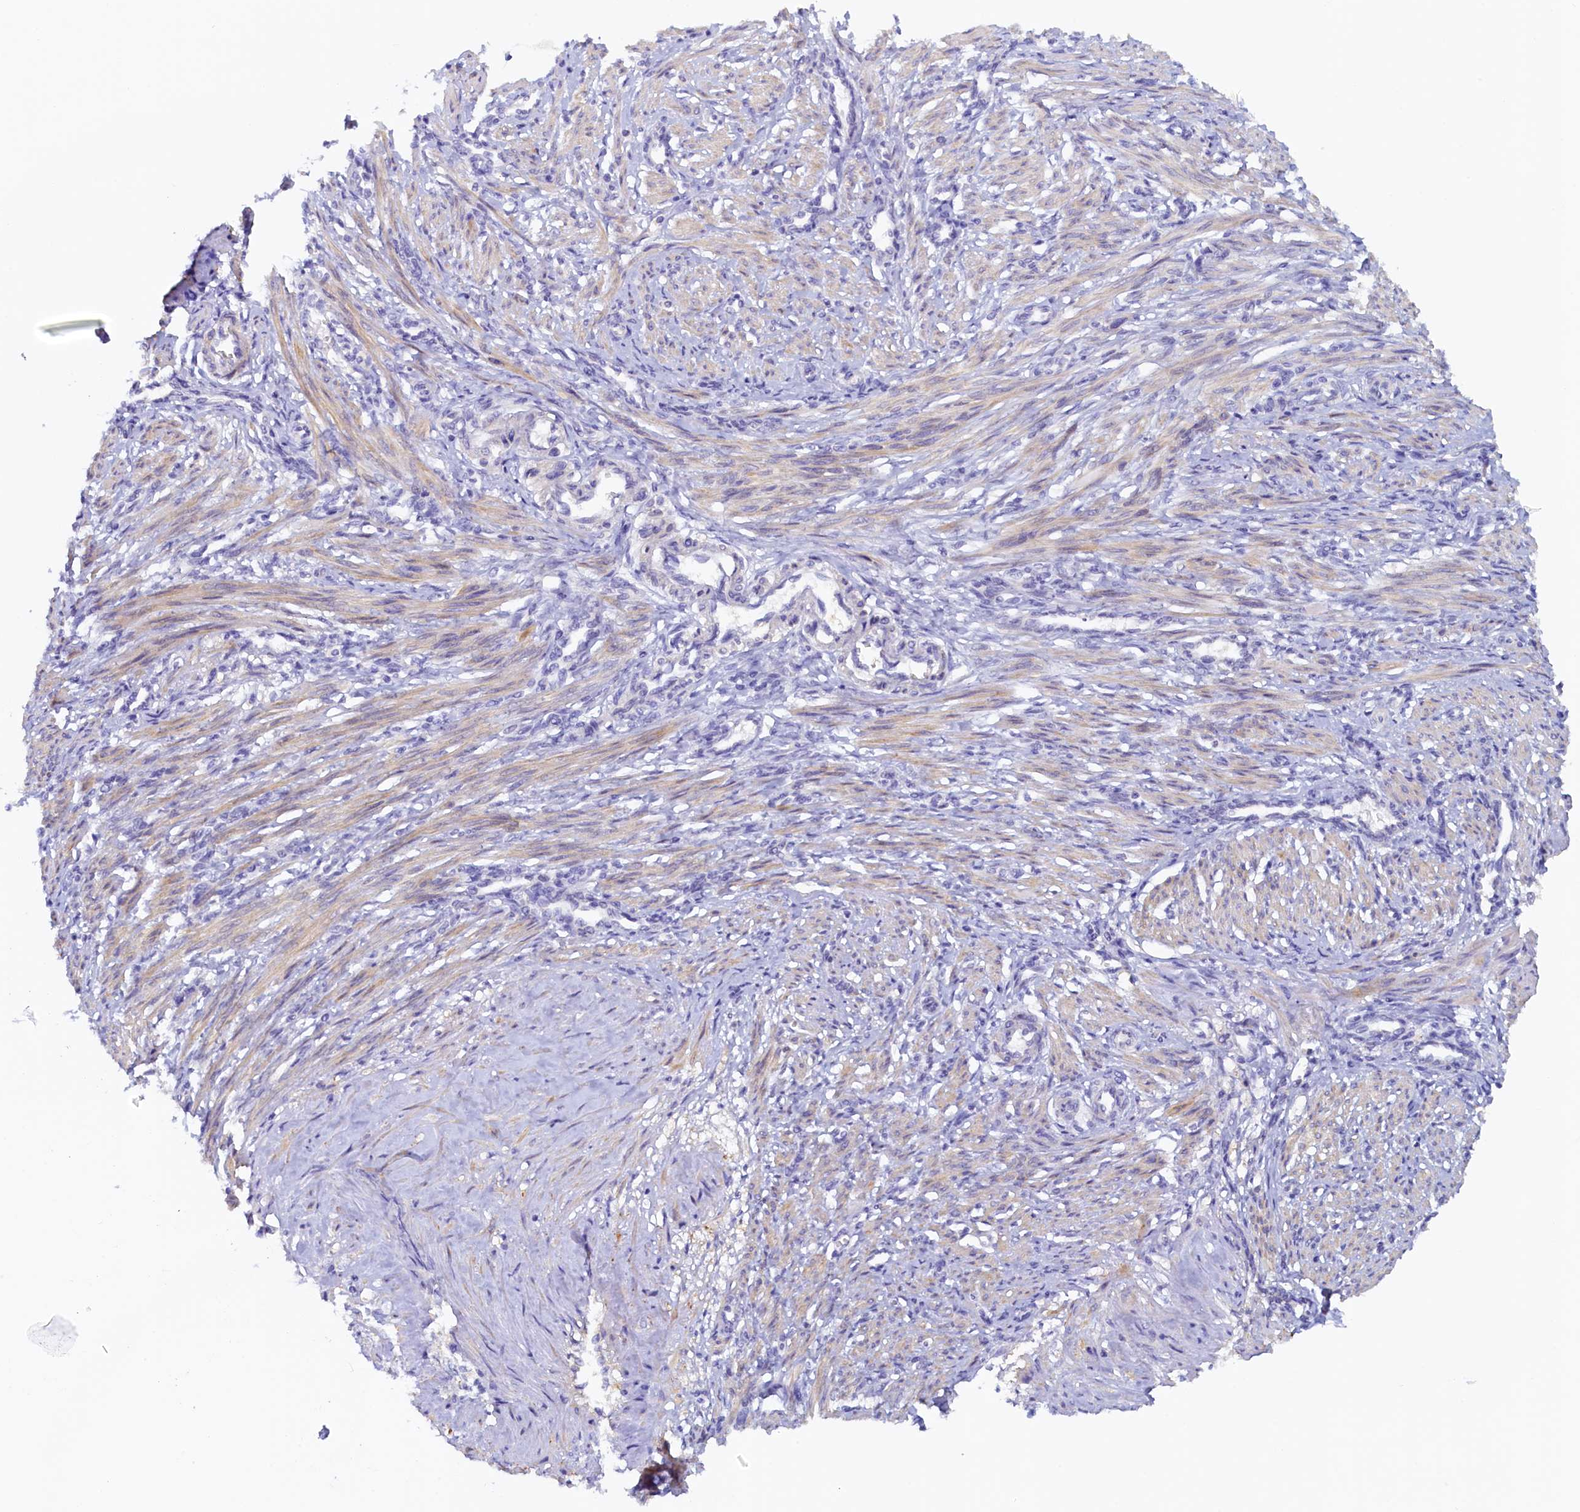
{"staining": {"intensity": "moderate", "quantity": ">75%", "location": "cytoplasmic/membranous"}, "tissue": "smooth muscle", "cell_type": "Smooth muscle cells", "image_type": "normal", "snomed": [{"axis": "morphology", "description": "Normal tissue, NOS"}, {"axis": "topography", "description": "Endometrium"}], "caption": "Immunohistochemical staining of unremarkable human smooth muscle displays >75% levels of moderate cytoplasmic/membranous protein positivity in about >75% of smooth muscle cells.", "gene": "DTD1", "patient": {"sex": "female", "age": 33}}